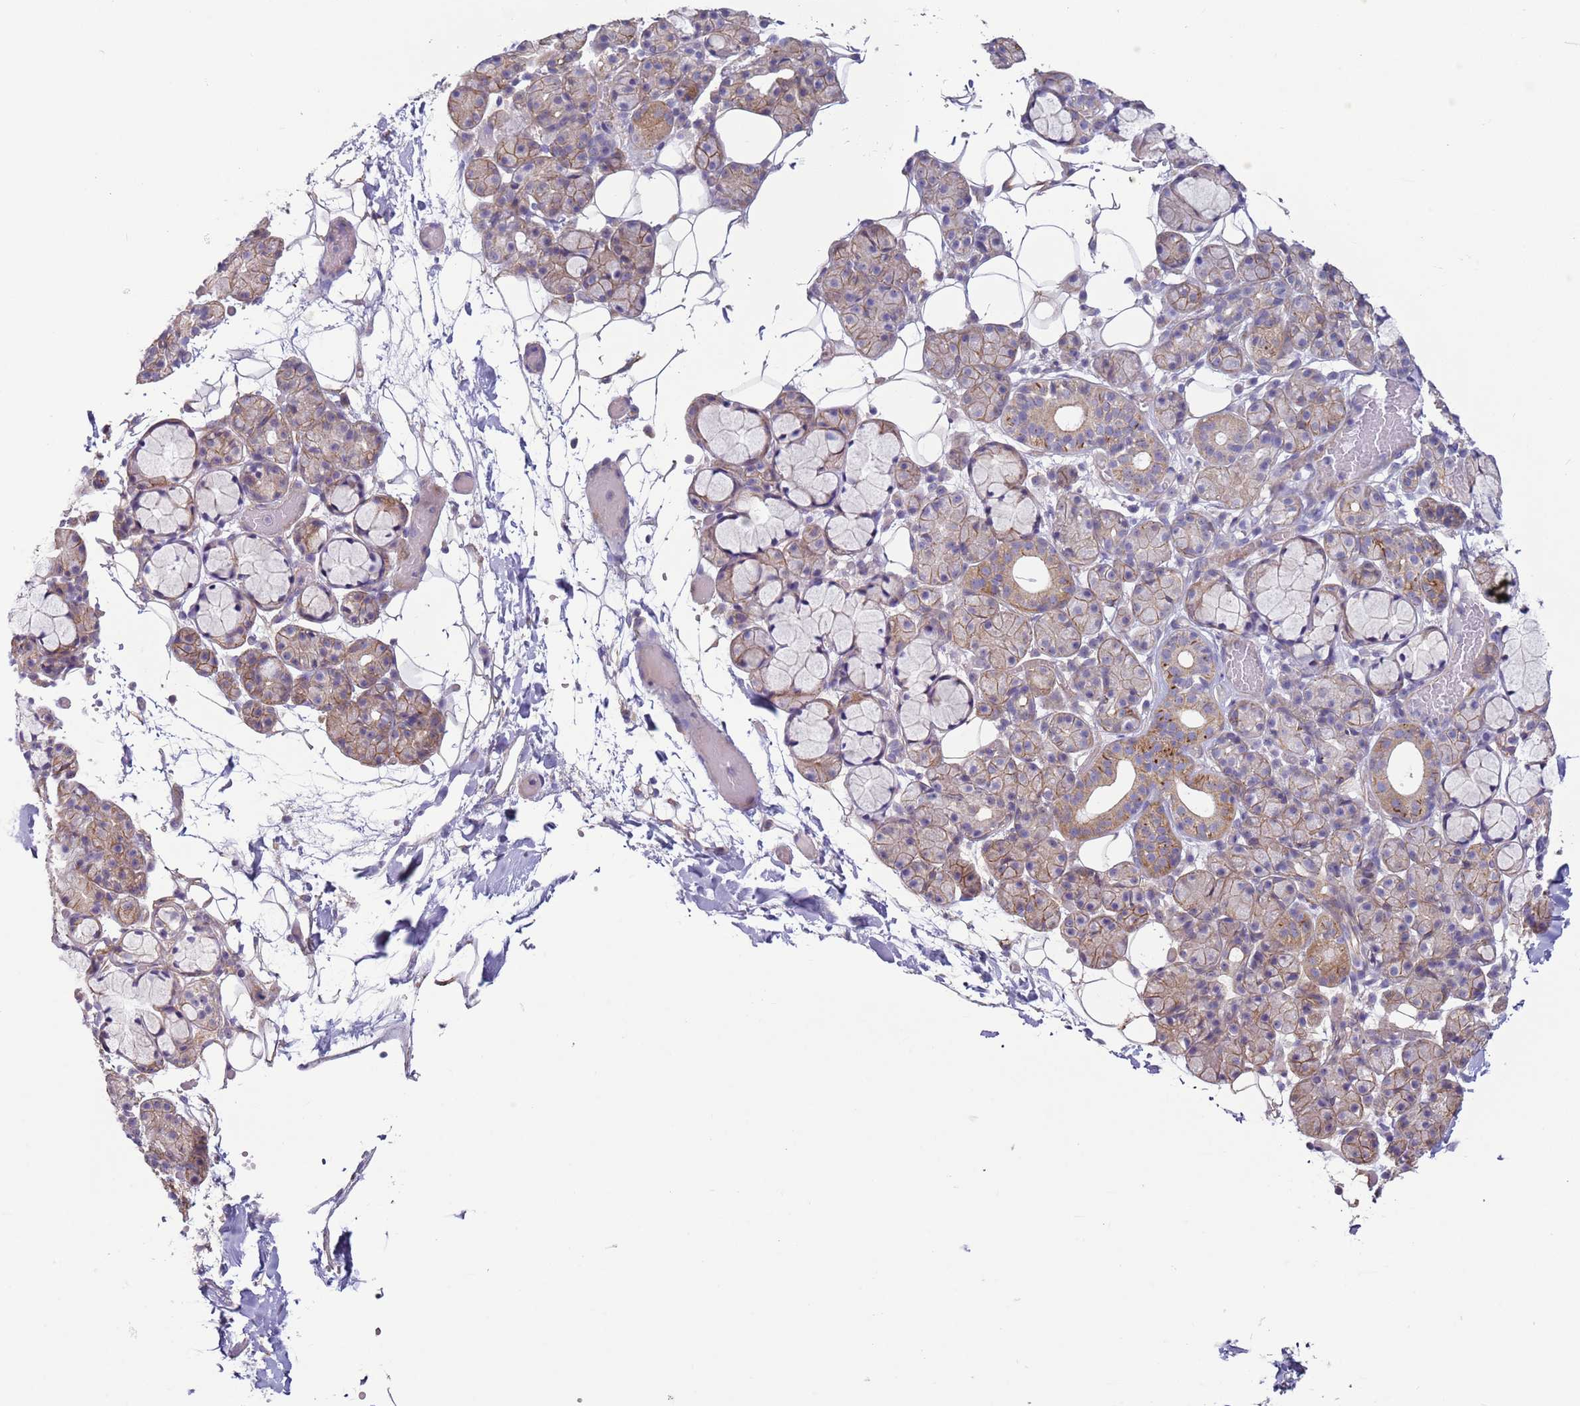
{"staining": {"intensity": "weak", "quantity": "25%-75%", "location": "cytoplasmic/membranous"}, "tissue": "salivary gland", "cell_type": "Glandular cells", "image_type": "normal", "snomed": [{"axis": "morphology", "description": "Normal tissue, NOS"}, {"axis": "topography", "description": "Salivary gland"}], "caption": "DAB (3,3'-diaminobenzidine) immunohistochemical staining of unremarkable human salivary gland shows weak cytoplasmic/membranous protein expression in approximately 25%-75% of glandular cells.", "gene": "HEATR1", "patient": {"sex": "male", "age": 63}}